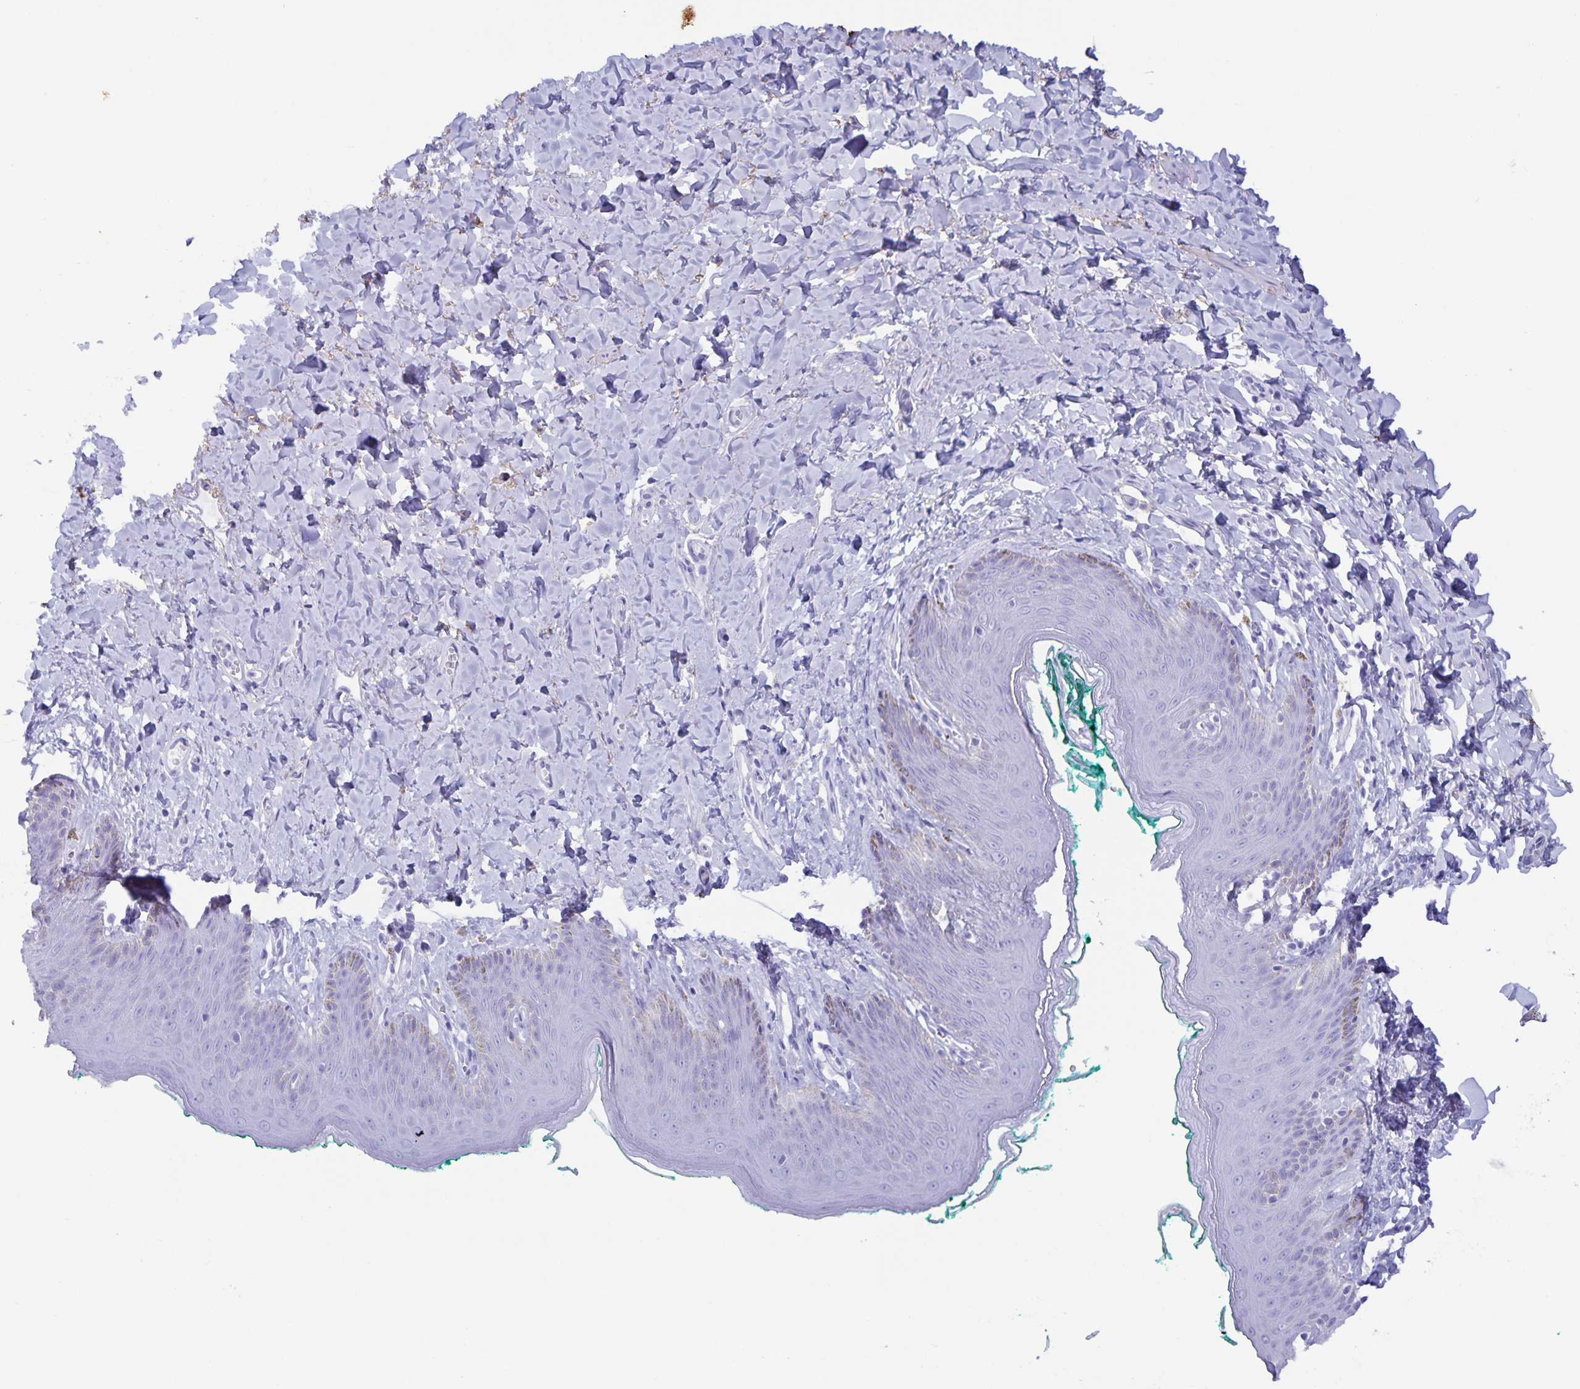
{"staining": {"intensity": "negative", "quantity": "none", "location": "none"}, "tissue": "skin", "cell_type": "Epidermal cells", "image_type": "normal", "snomed": [{"axis": "morphology", "description": "Normal tissue, NOS"}, {"axis": "topography", "description": "Vulva"}, {"axis": "topography", "description": "Peripheral nerve tissue"}], "caption": "There is no significant positivity in epidermal cells of skin.", "gene": "AQP4", "patient": {"sex": "female", "age": 66}}